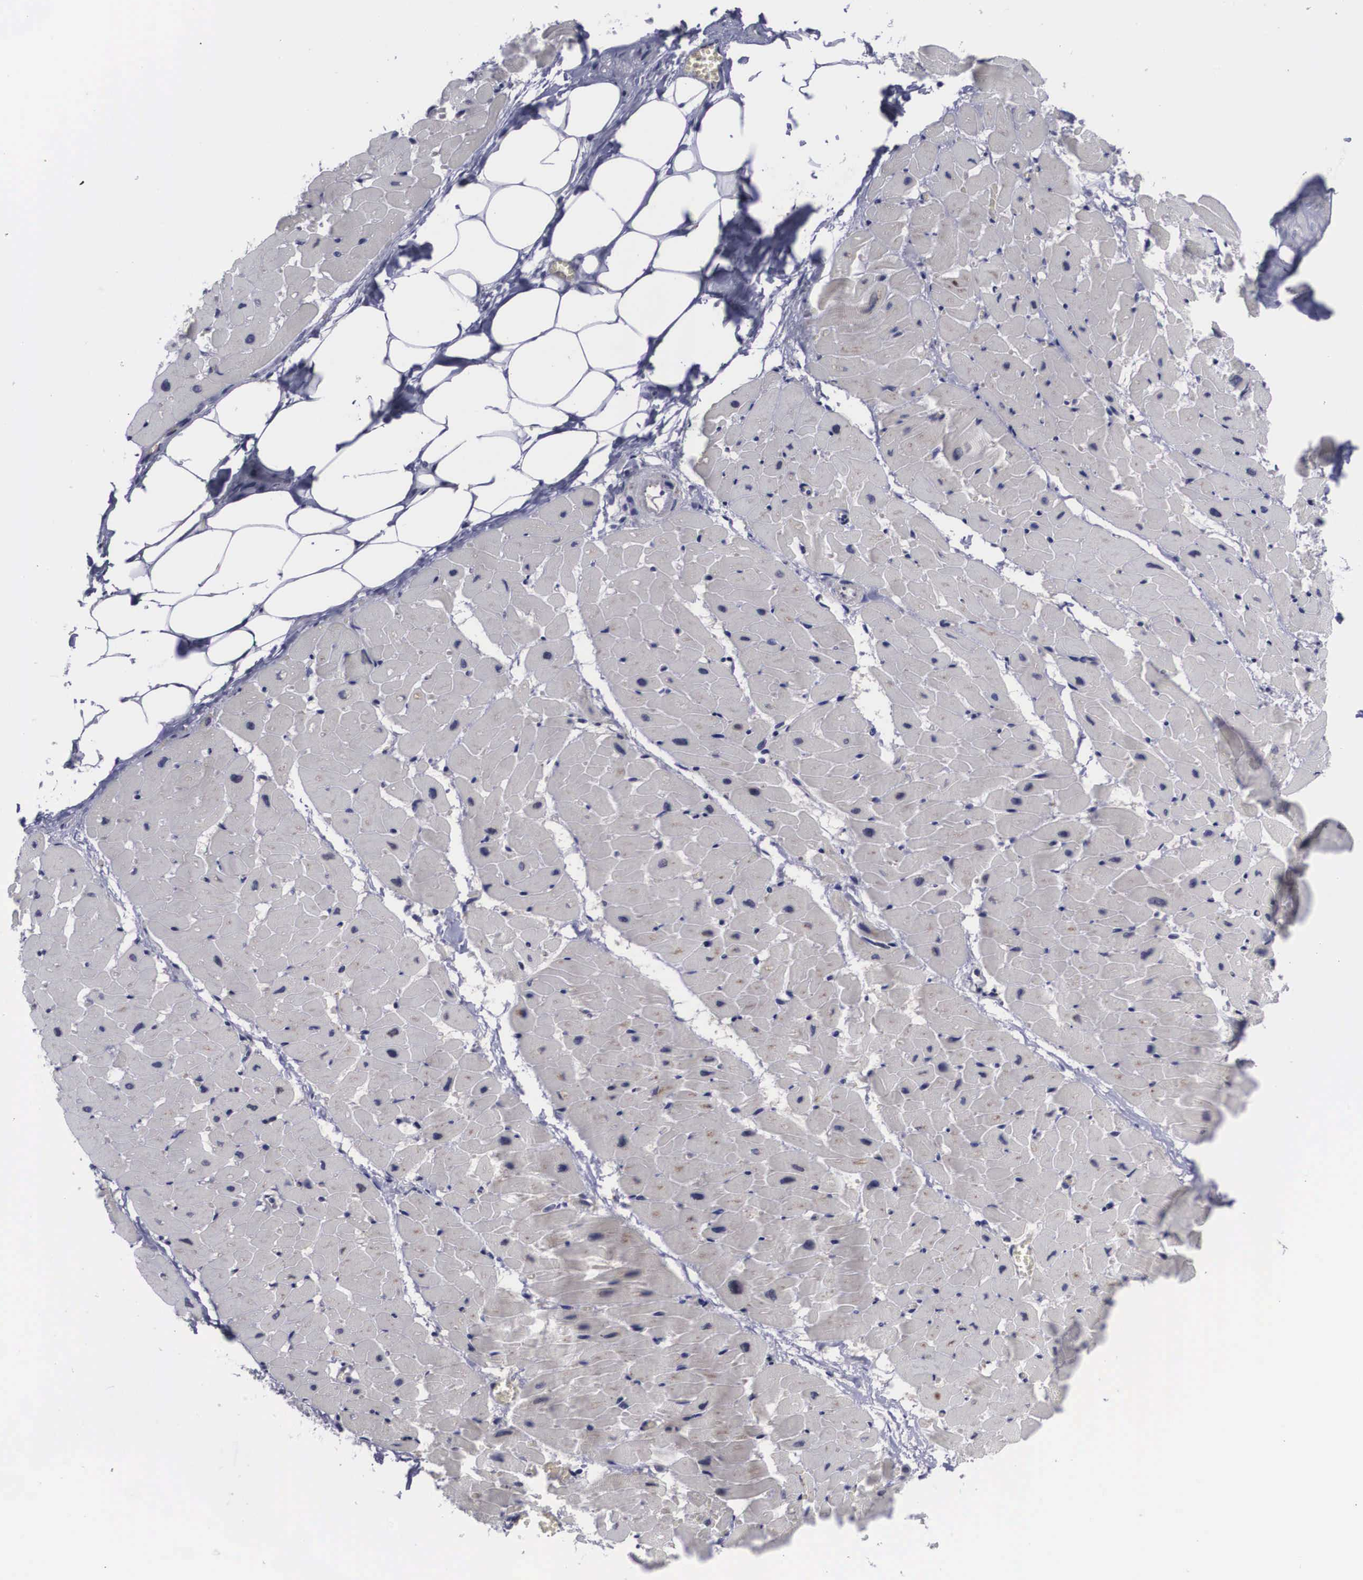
{"staining": {"intensity": "weak", "quantity": "25%-75%", "location": "cytoplasmic/membranous"}, "tissue": "heart muscle", "cell_type": "Cardiomyocytes", "image_type": "normal", "snomed": [{"axis": "morphology", "description": "Normal tissue, NOS"}, {"axis": "topography", "description": "Heart"}], "caption": "This micrograph demonstrates benign heart muscle stained with immunohistochemistry to label a protein in brown. The cytoplasmic/membranous of cardiomyocytes show weak positivity for the protein. Nuclei are counter-stained blue.", "gene": "CRELD2", "patient": {"sex": "female", "age": 19}}